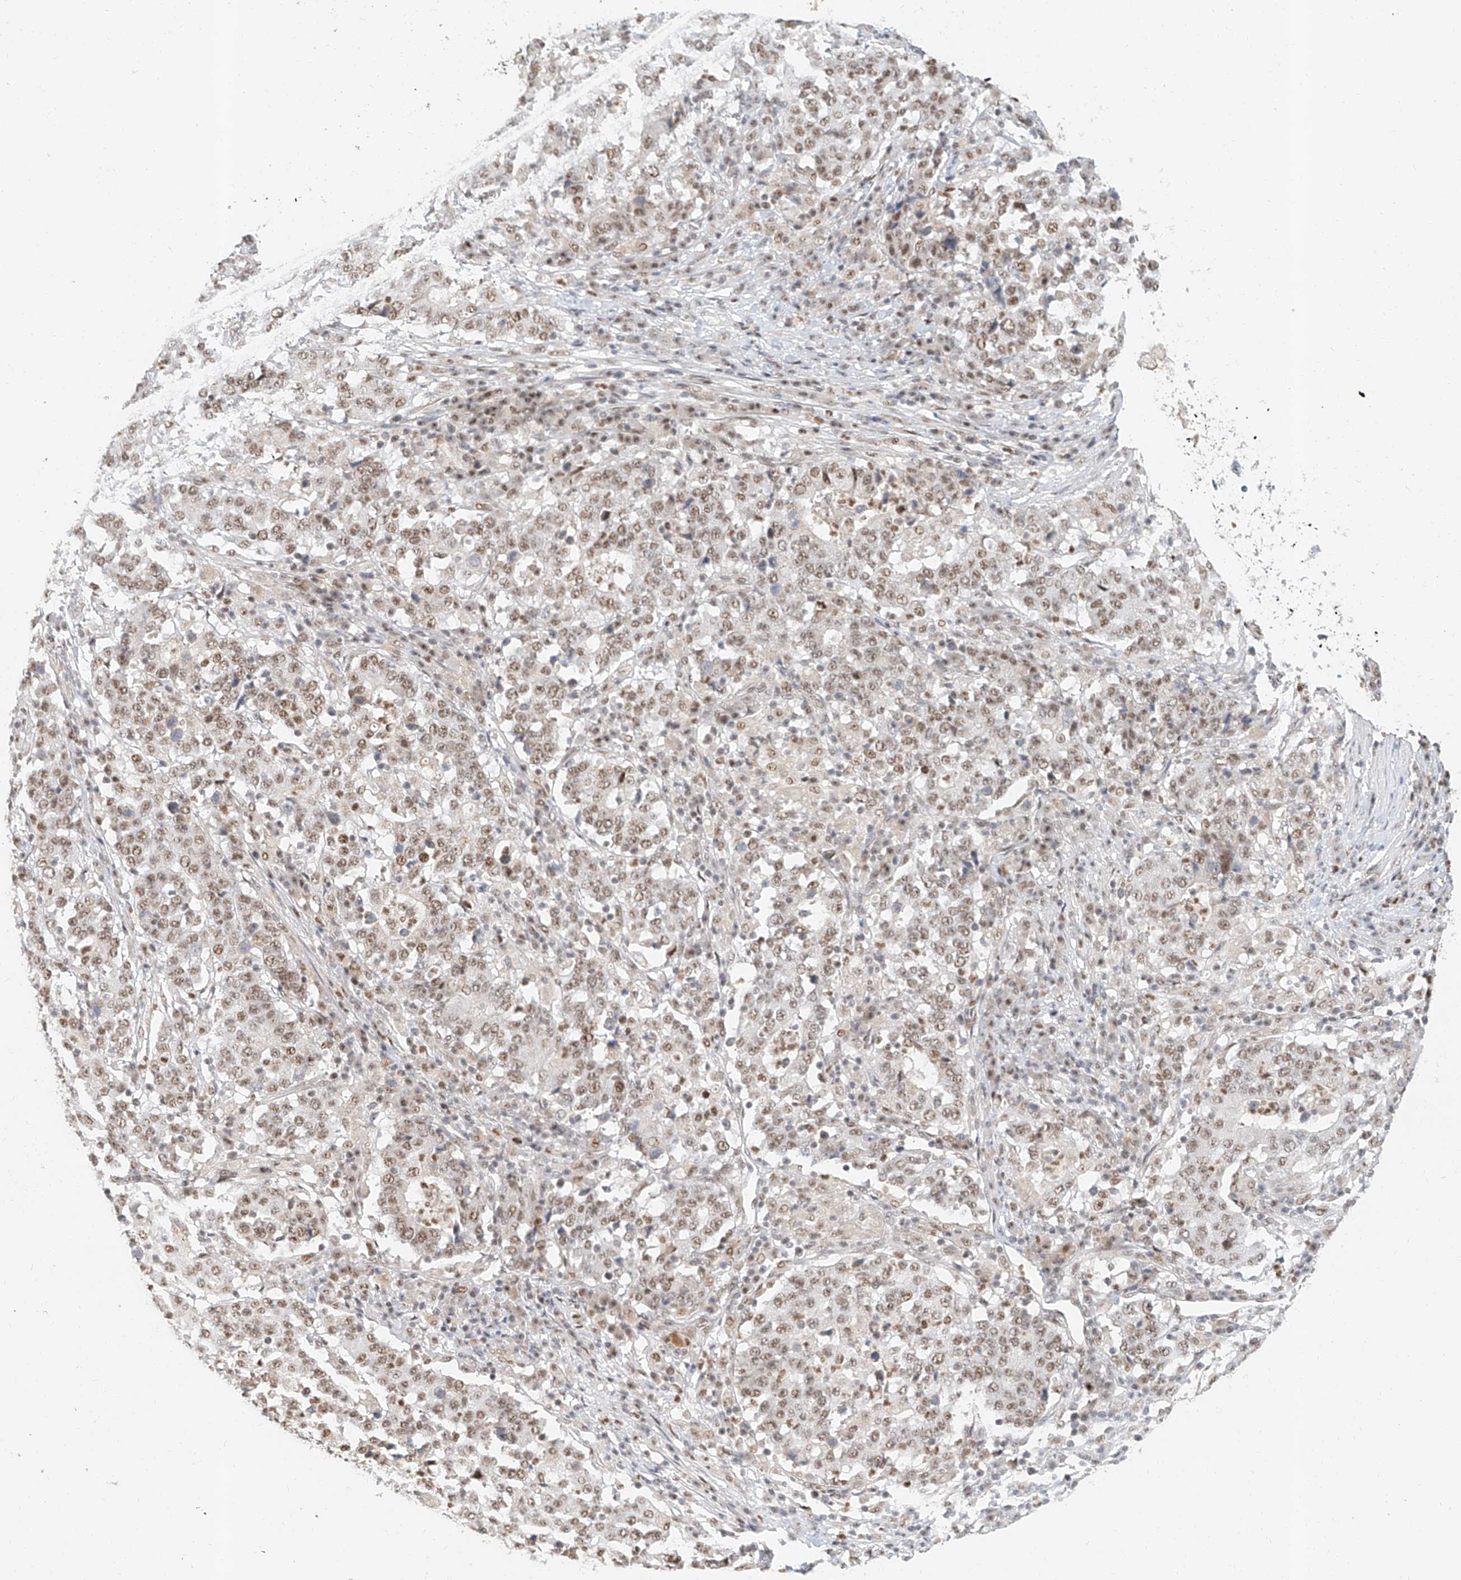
{"staining": {"intensity": "moderate", "quantity": ">75%", "location": "nuclear"}, "tissue": "stomach cancer", "cell_type": "Tumor cells", "image_type": "cancer", "snomed": [{"axis": "morphology", "description": "Adenocarcinoma, NOS"}, {"axis": "topography", "description": "Stomach"}], "caption": "The immunohistochemical stain shows moderate nuclear expression in tumor cells of stomach adenocarcinoma tissue.", "gene": "CXorf58", "patient": {"sex": "male", "age": 59}}